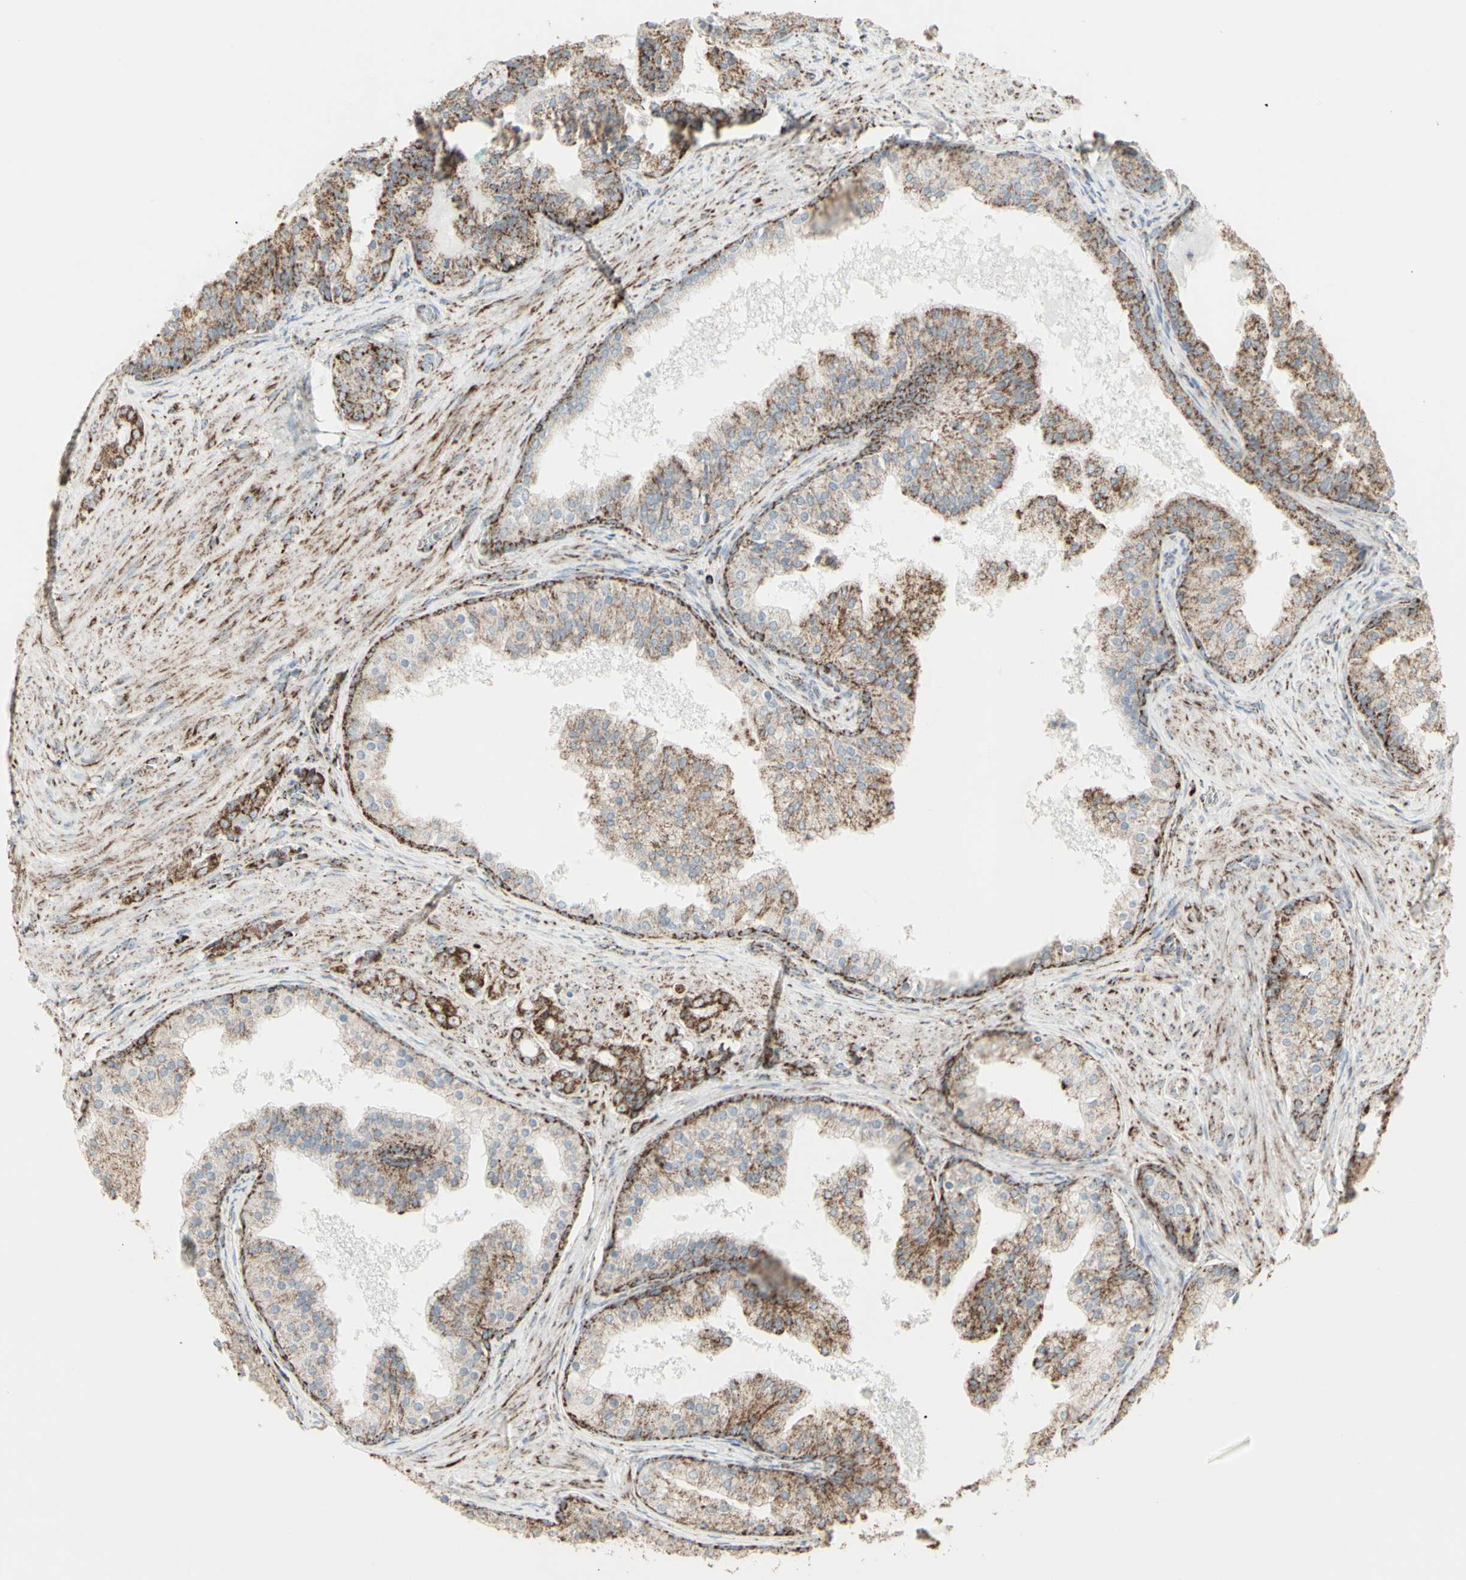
{"staining": {"intensity": "strong", "quantity": ">75%", "location": "cytoplasmic/membranous"}, "tissue": "prostate cancer", "cell_type": "Tumor cells", "image_type": "cancer", "snomed": [{"axis": "morphology", "description": "Adenocarcinoma, Low grade"}, {"axis": "topography", "description": "Prostate"}], "caption": "Human prostate cancer (adenocarcinoma (low-grade)) stained with a protein marker shows strong staining in tumor cells.", "gene": "PLGRKT", "patient": {"sex": "male", "age": 60}}